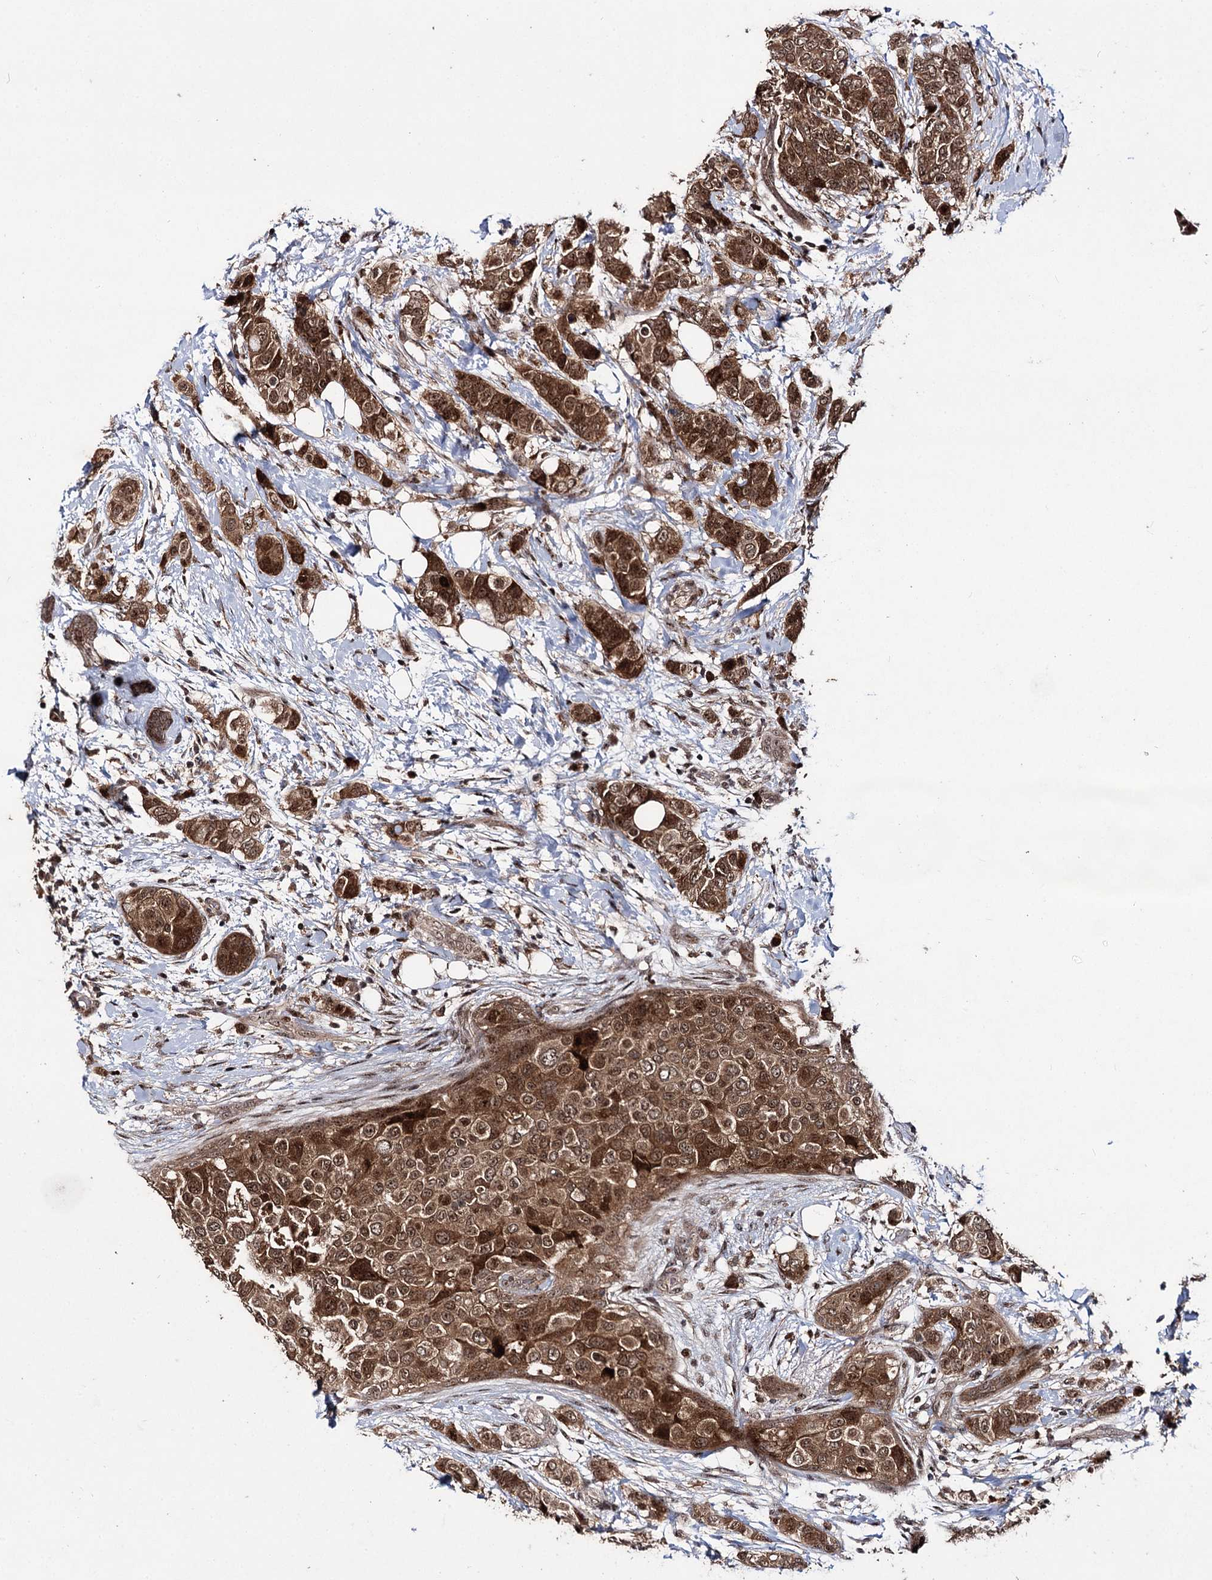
{"staining": {"intensity": "strong", "quantity": ">75%", "location": "cytoplasmic/membranous,nuclear"}, "tissue": "breast cancer", "cell_type": "Tumor cells", "image_type": "cancer", "snomed": [{"axis": "morphology", "description": "Lobular carcinoma"}, {"axis": "topography", "description": "Breast"}], "caption": "An IHC micrograph of tumor tissue is shown. Protein staining in brown shows strong cytoplasmic/membranous and nuclear positivity in lobular carcinoma (breast) within tumor cells.", "gene": "MKNK2", "patient": {"sex": "female", "age": 51}}